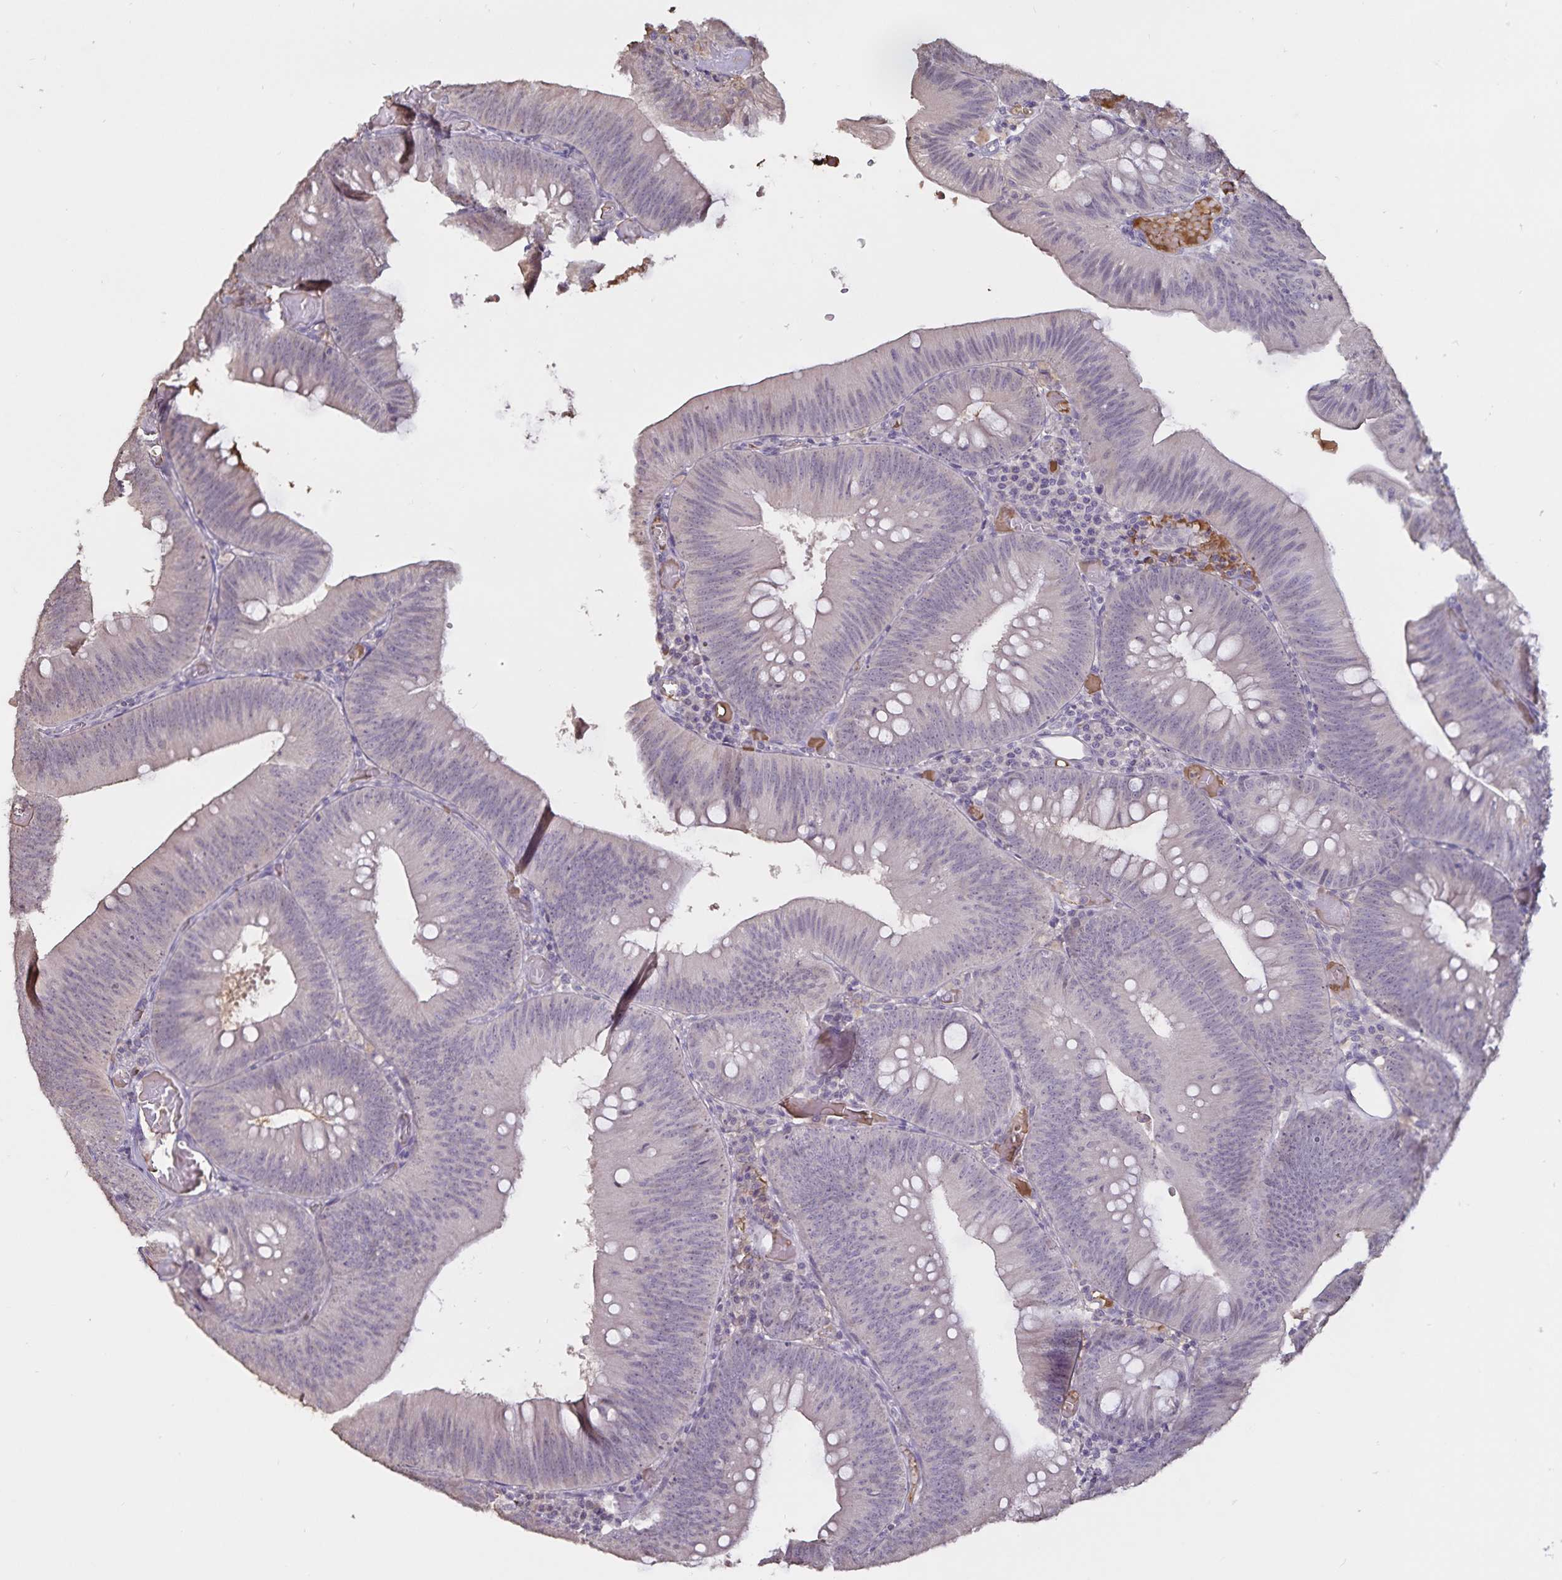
{"staining": {"intensity": "negative", "quantity": "none", "location": "none"}, "tissue": "colorectal cancer", "cell_type": "Tumor cells", "image_type": "cancer", "snomed": [{"axis": "morphology", "description": "Adenocarcinoma, NOS"}, {"axis": "topography", "description": "Colon"}], "caption": "Histopathology image shows no protein staining in tumor cells of colorectal cancer tissue. (Brightfield microscopy of DAB immunohistochemistry at high magnification).", "gene": "FGG", "patient": {"sex": "male", "age": 84}}